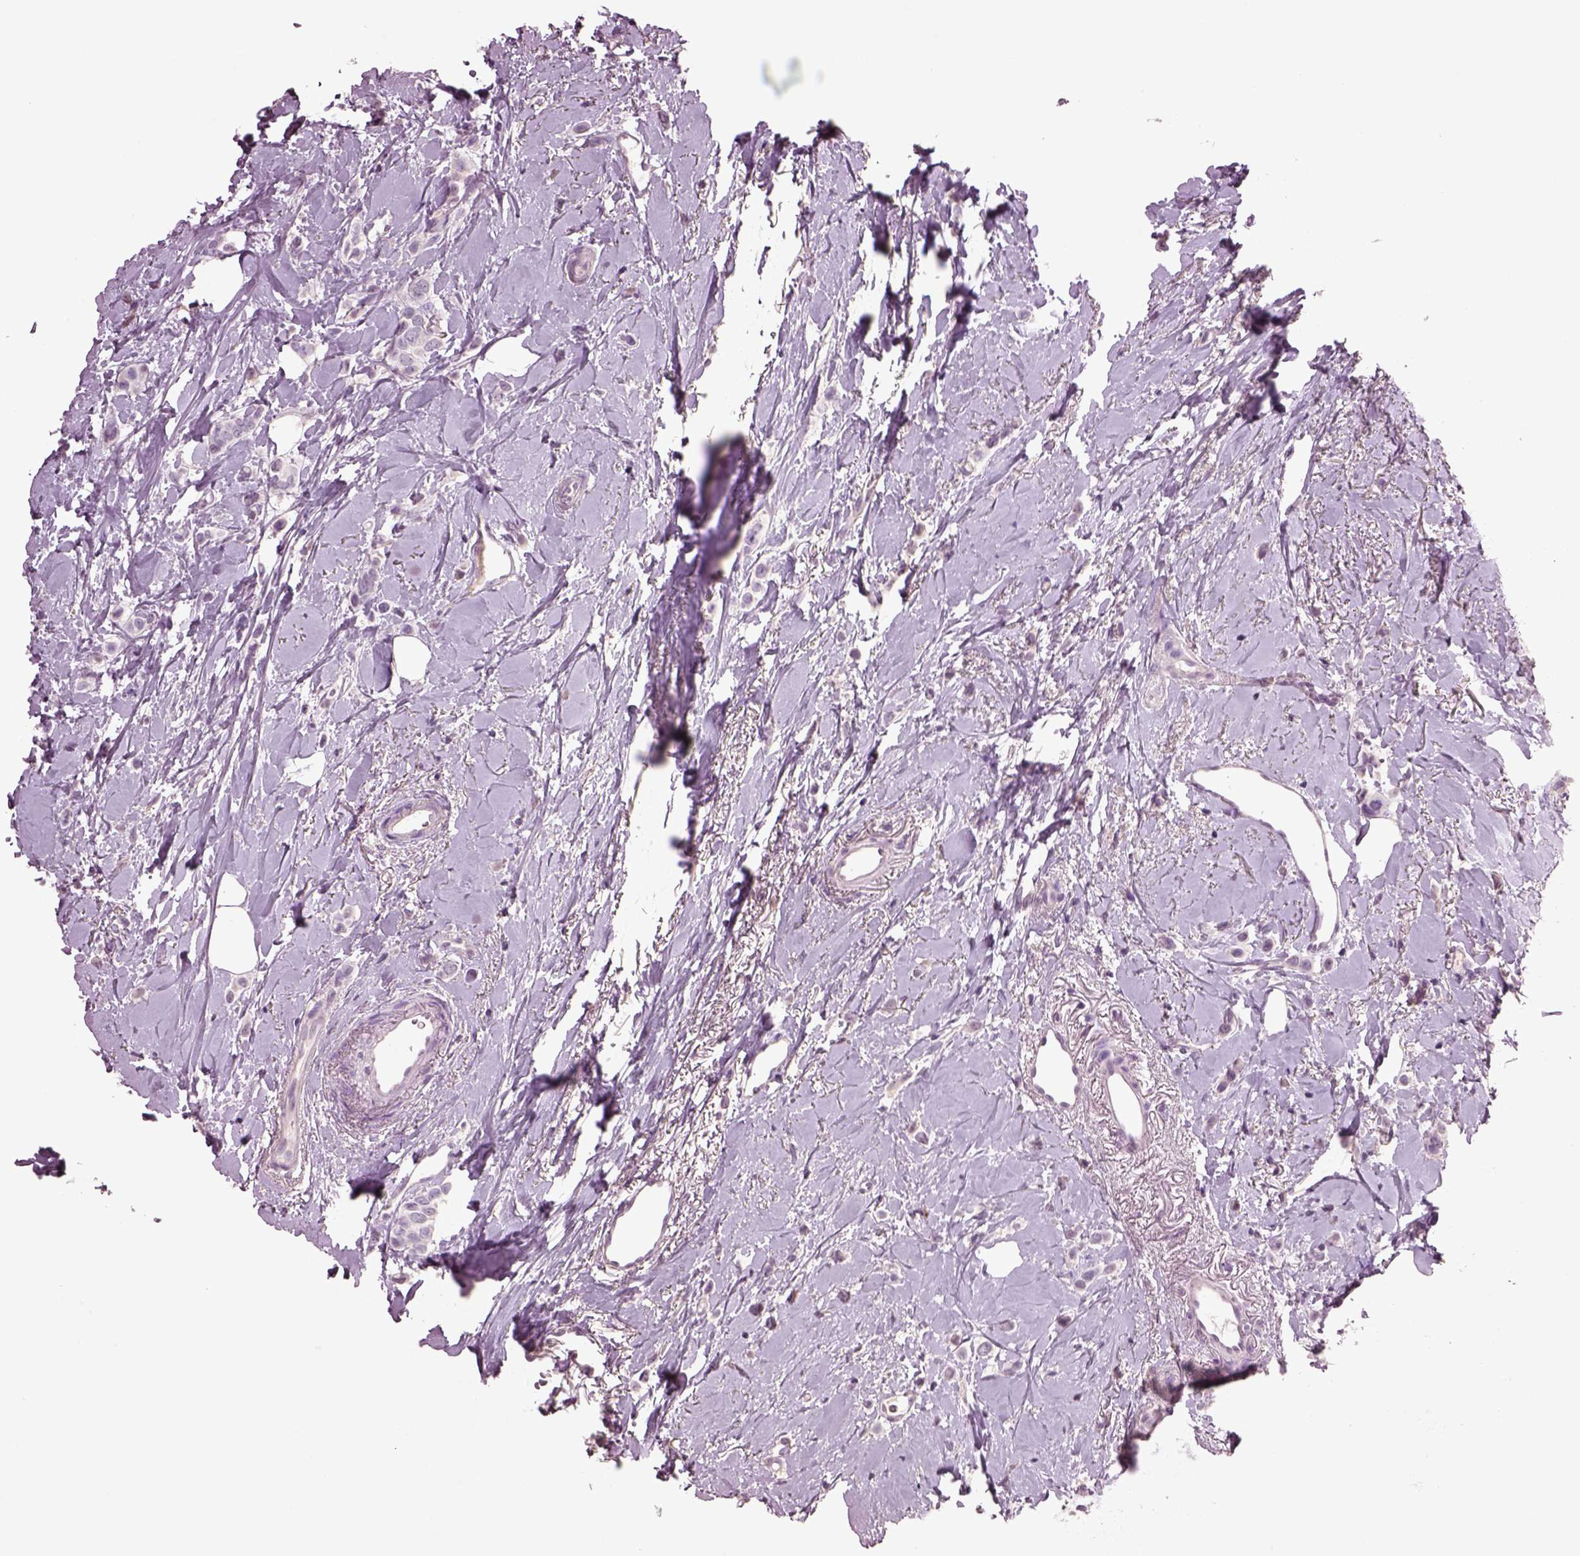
{"staining": {"intensity": "negative", "quantity": "none", "location": "none"}, "tissue": "breast cancer", "cell_type": "Tumor cells", "image_type": "cancer", "snomed": [{"axis": "morphology", "description": "Lobular carcinoma"}, {"axis": "topography", "description": "Breast"}], "caption": "A high-resolution micrograph shows immunohistochemistry staining of breast cancer (lobular carcinoma), which demonstrates no significant expression in tumor cells.", "gene": "CLPSL1", "patient": {"sex": "female", "age": 66}}